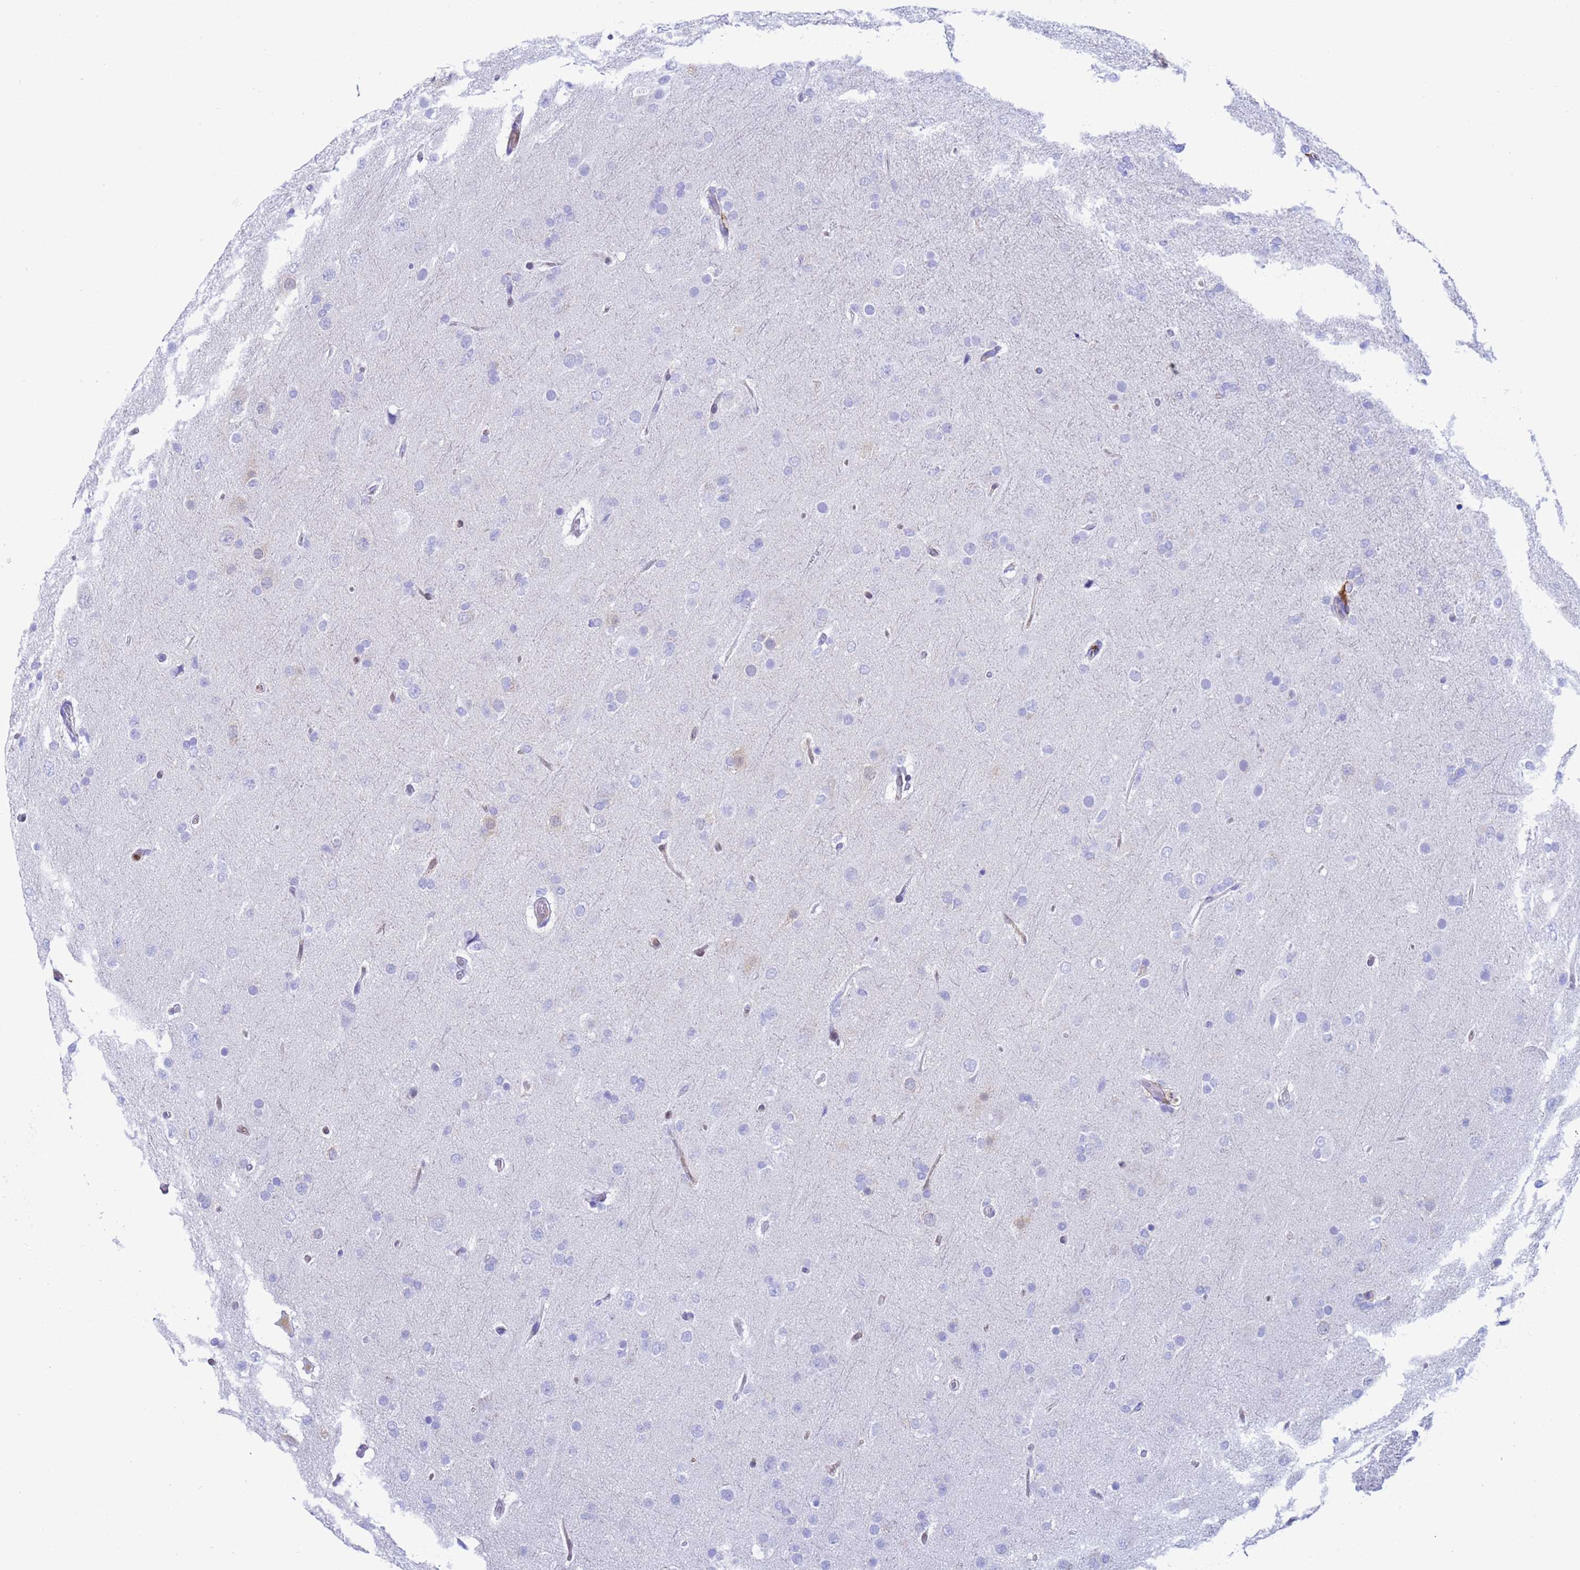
{"staining": {"intensity": "negative", "quantity": "none", "location": "none"}, "tissue": "glioma", "cell_type": "Tumor cells", "image_type": "cancer", "snomed": [{"axis": "morphology", "description": "Glioma, malignant, Low grade"}, {"axis": "topography", "description": "Brain"}], "caption": "Immunohistochemistry micrograph of glioma stained for a protein (brown), which reveals no expression in tumor cells.", "gene": "AKR1C2", "patient": {"sex": "male", "age": 65}}